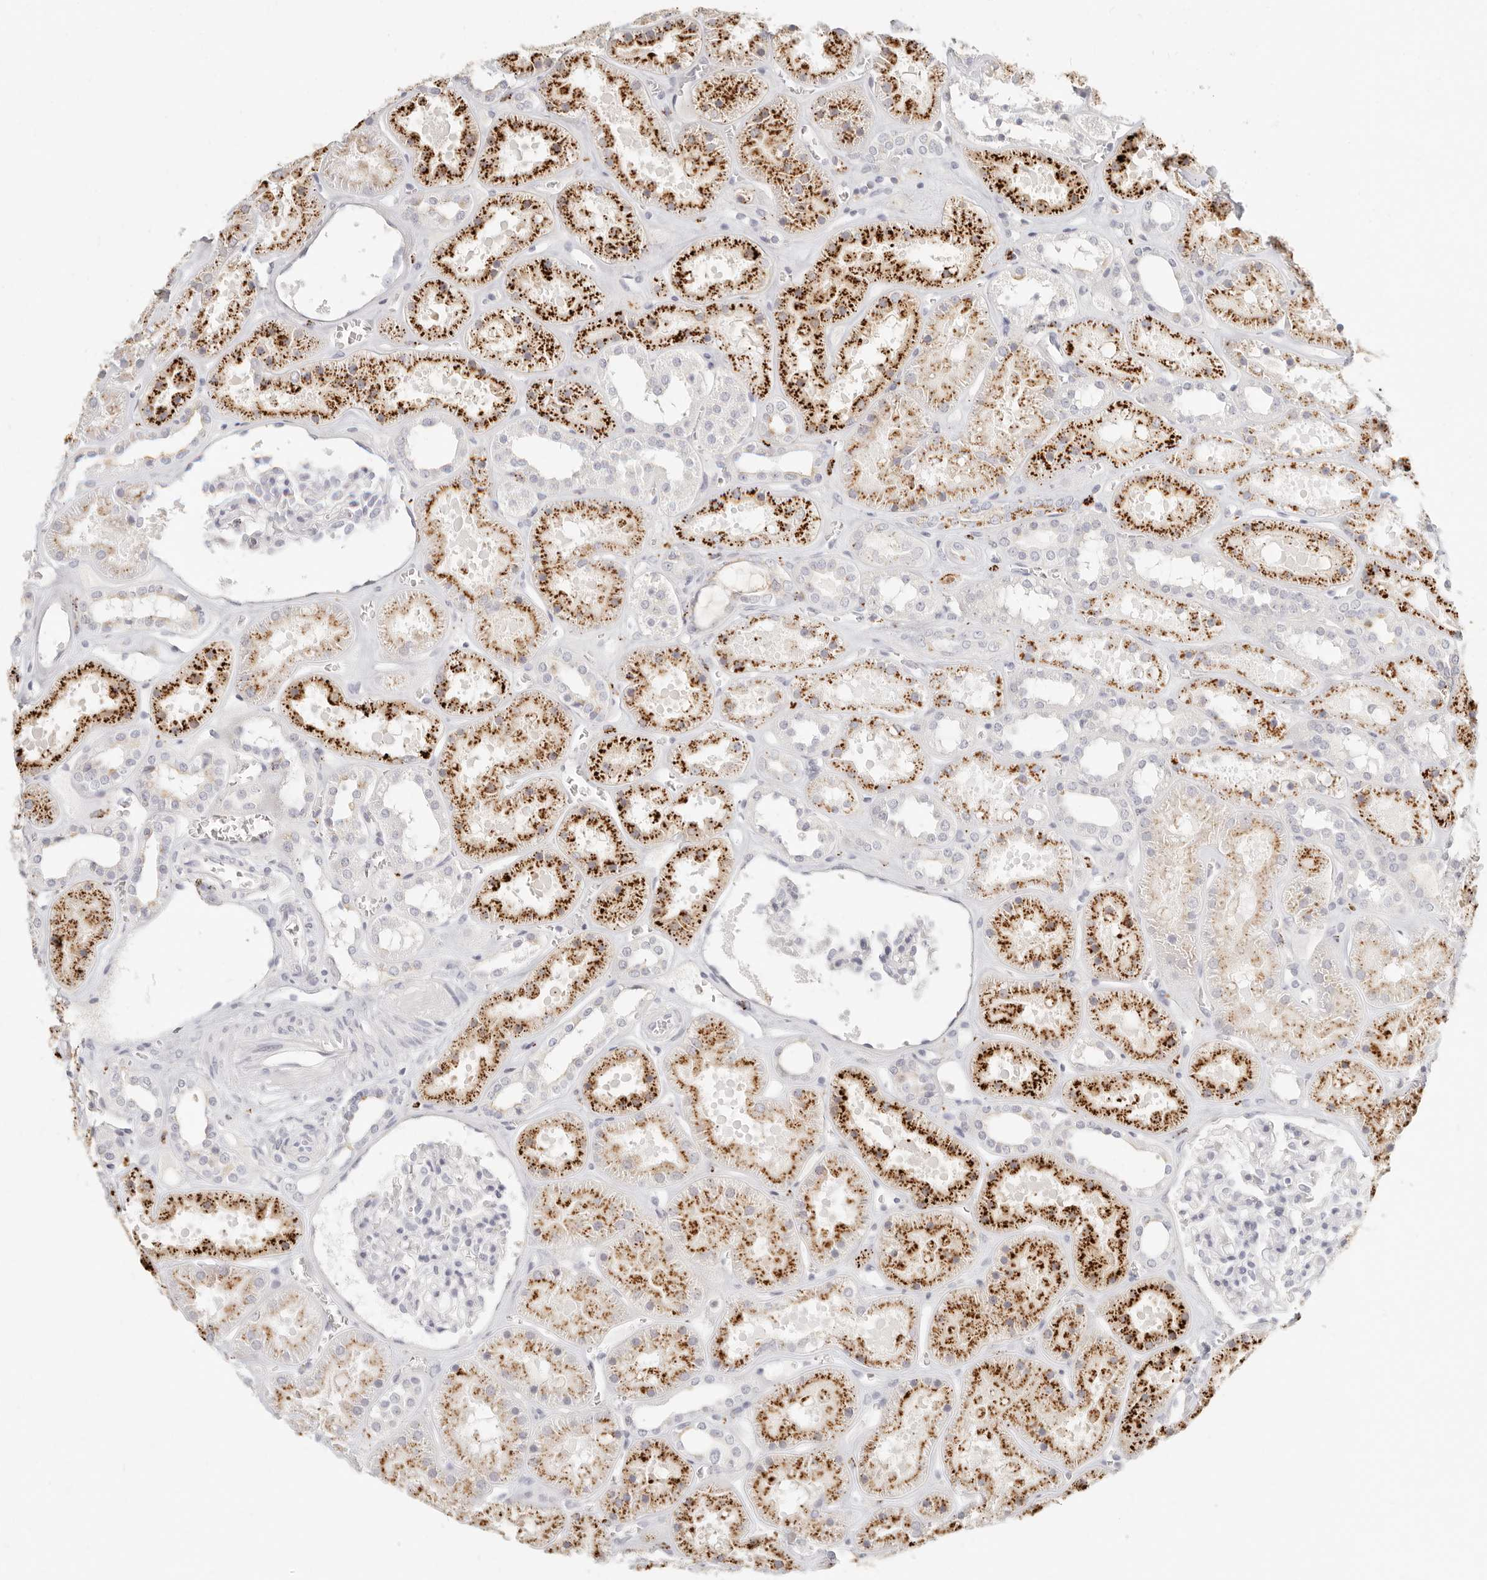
{"staining": {"intensity": "negative", "quantity": "none", "location": "none"}, "tissue": "kidney", "cell_type": "Cells in glomeruli", "image_type": "normal", "snomed": [{"axis": "morphology", "description": "Normal tissue, NOS"}, {"axis": "topography", "description": "Kidney"}], "caption": "Immunohistochemical staining of benign human kidney exhibits no significant positivity in cells in glomeruli. The staining is performed using DAB brown chromogen with nuclei counter-stained in using hematoxylin.", "gene": "RNASET2", "patient": {"sex": "female", "age": 41}}